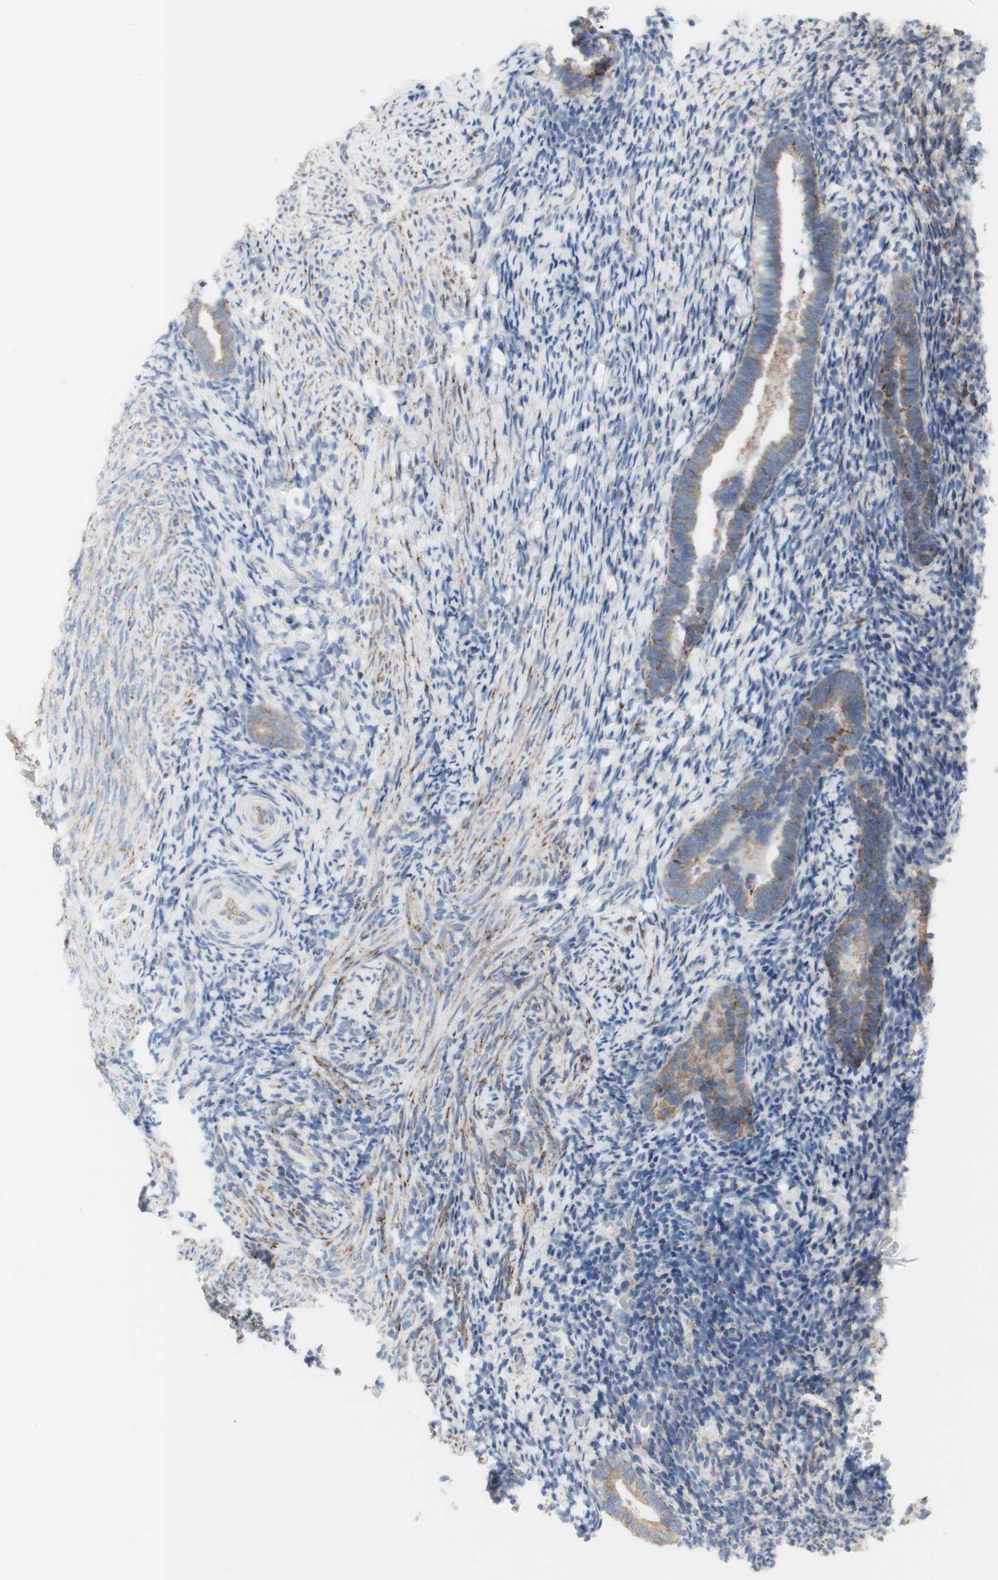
{"staining": {"intensity": "moderate", "quantity": "25%-75%", "location": "cytoplasmic/membranous"}, "tissue": "endometrium", "cell_type": "Cells in endometrial stroma", "image_type": "normal", "snomed": [{"axis": "morphology", "description": "Normal tissue, NOS"}, {"axis": "topography", "description": "Endometrium"}], "caption": "High-magnification brightfield microscopy of benign endometrium stained with DAB (3,3'-diaminobenzidine) (brown) and counterstained with hematoxylin (blue). cells in endometrial stroma exhibit moderate cytoplasmic/membranous positivity is appreciated in about25%-75% of cells.", "gene": "AGPAT5", "patient": {"sex": "female", "age": 51}}